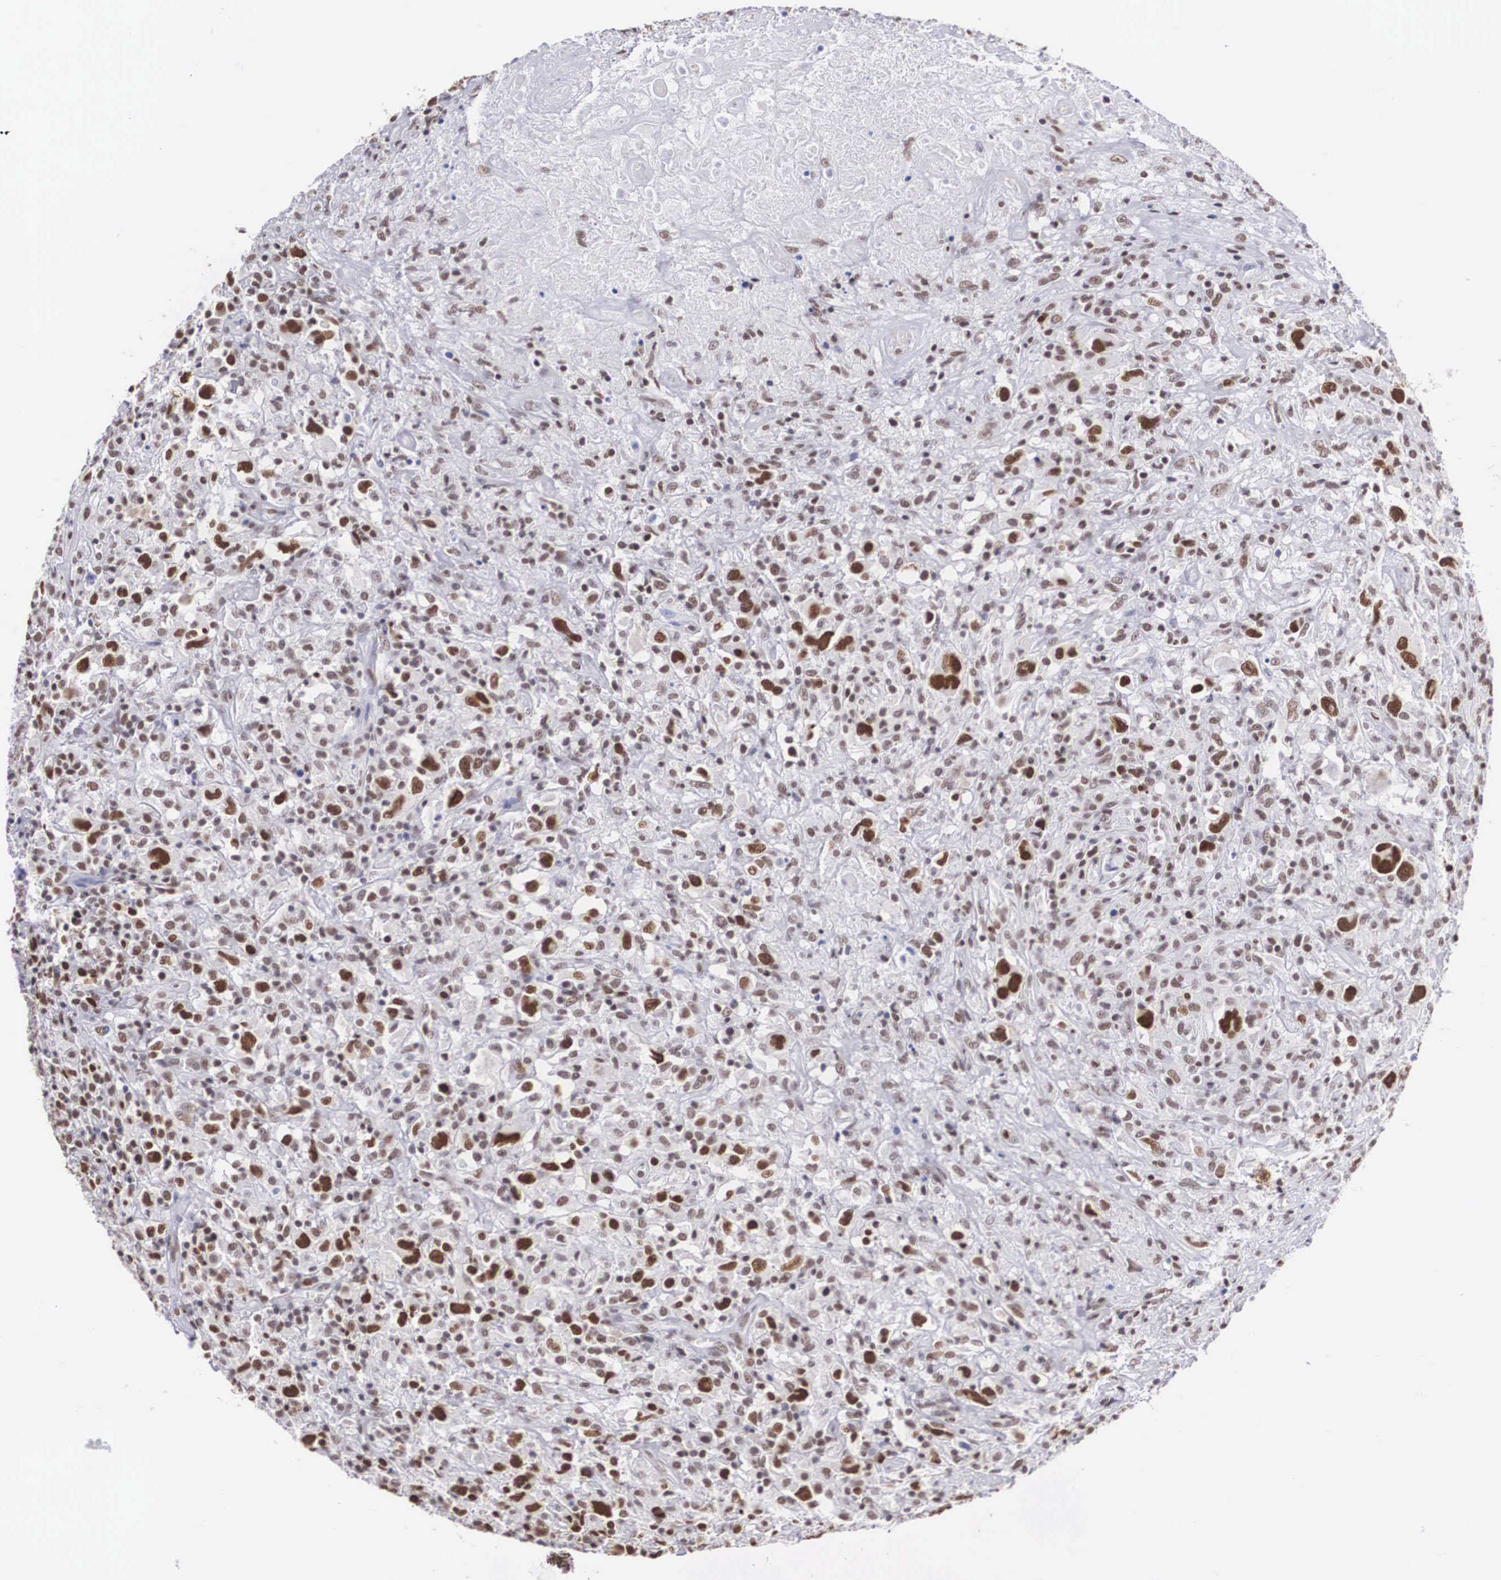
{"staining": {"intensity": "moderate", "quantity": "25%-75%", "location": "nuclear"}, "tissue": "lymphoma", "cell_type": "Tumor cells", "image_type": "cancer", "snomed": [{"axis": "morphology", "description": "Hodgkin's disease, NOS"}, {"axis": "topography", "description": "Lymph node"}], "caption": "A brown stain shows moderate nuclear positivity of a protein in human Hodgkin's disease tumor cells.", "gene": "CSTF2", "patient": {"sex": "male", "age": 46}}